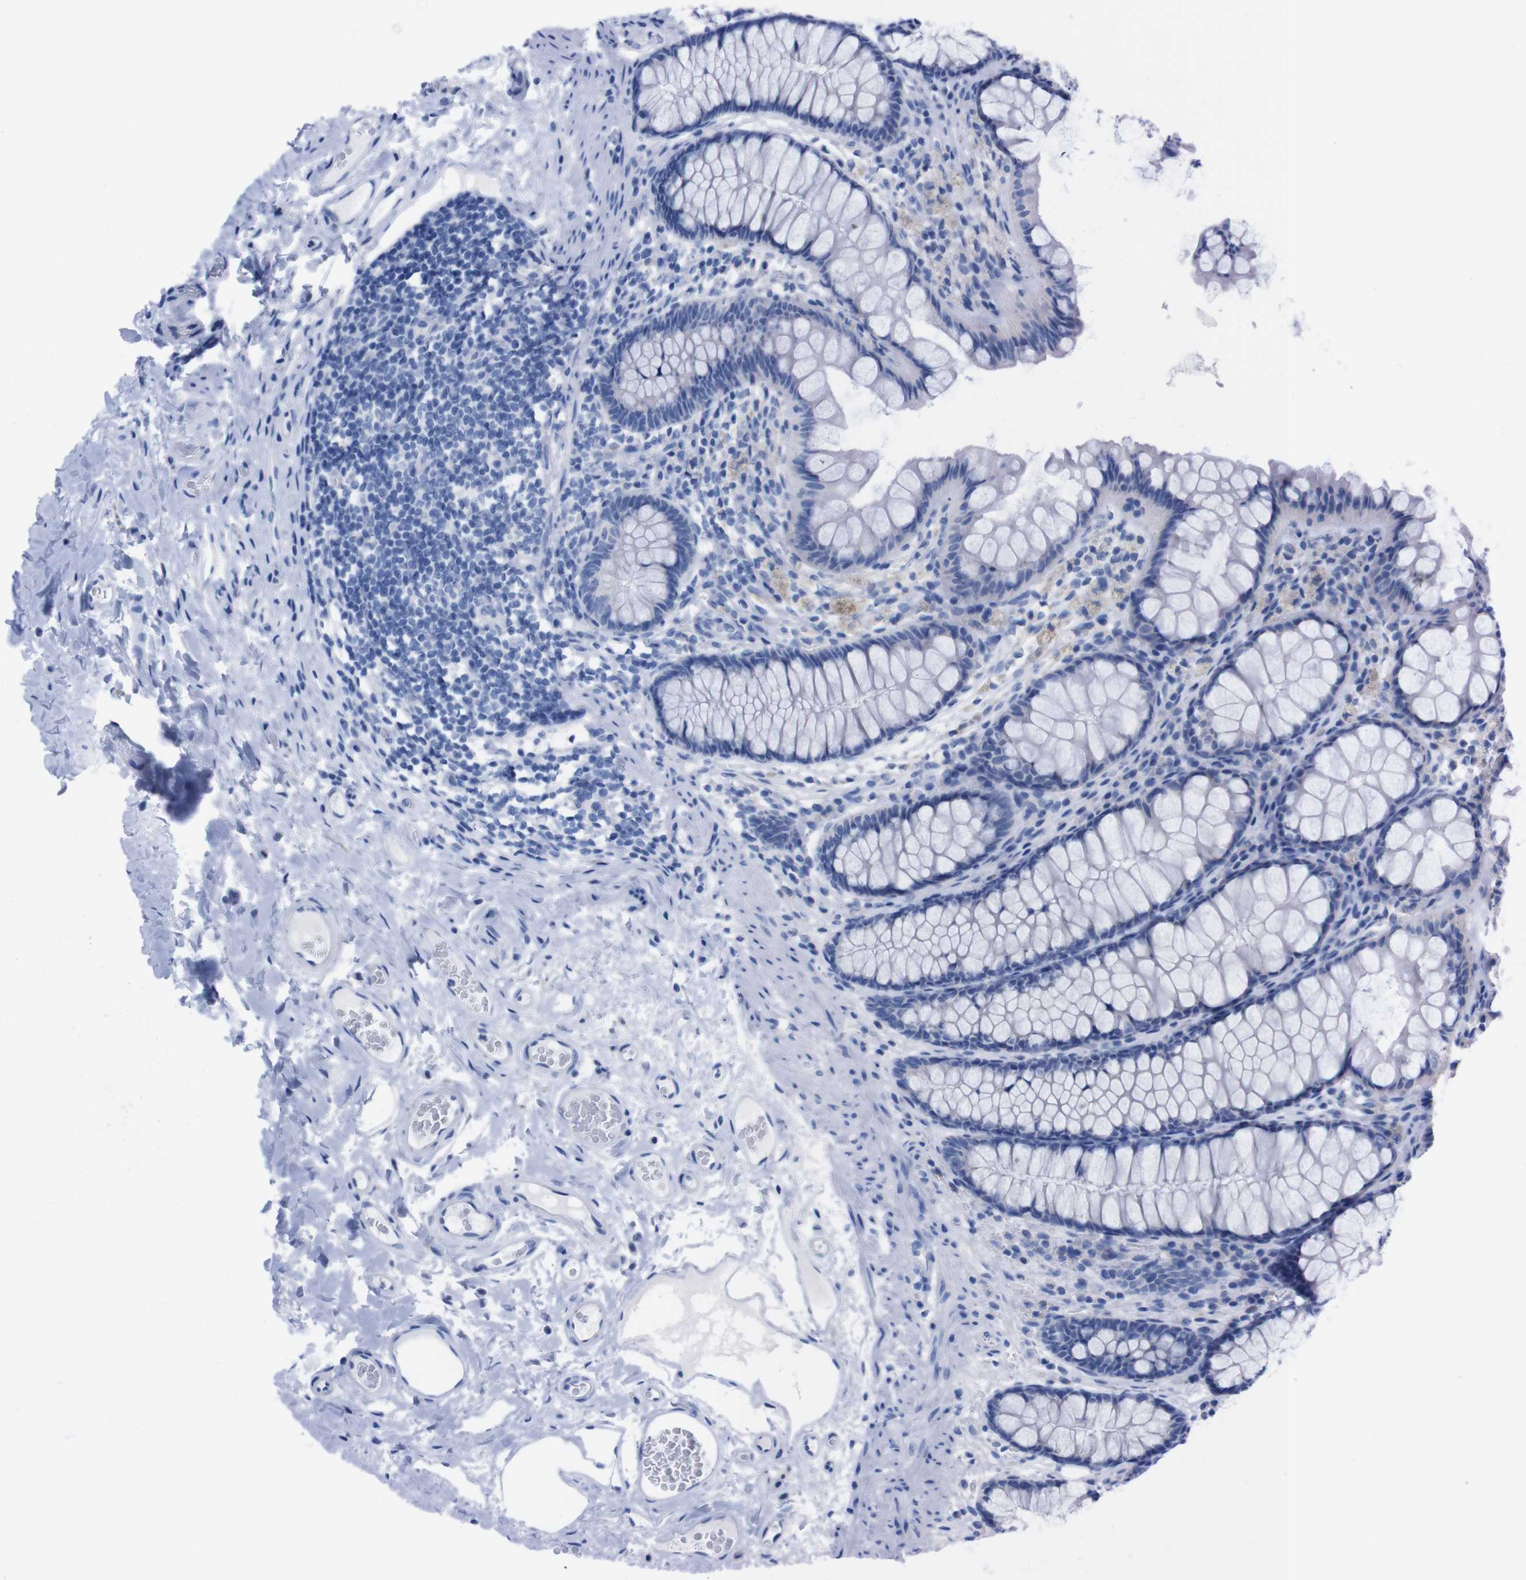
{"staining": {"intensity": "negative", "quantity": "none", "location": "none"}, "tissue": "colon", "cell_type": "Endothelial cells", "image_type": "normal", "snomed": [{"axis": "morphology", "description": "Normal tissue, NOS"}, {"axis": "topography", "description": "Colon"}], "caption": "Histopathology image shows no significant protein staining in endothelial cells of unremarkable colon. (Stains: DAB IHC with hematoxylin counter stain, Microscopy: brightfield microscopy at high magnification).", "gene": "TMEM243", "patient": {"sex": "female", "age": 55}}